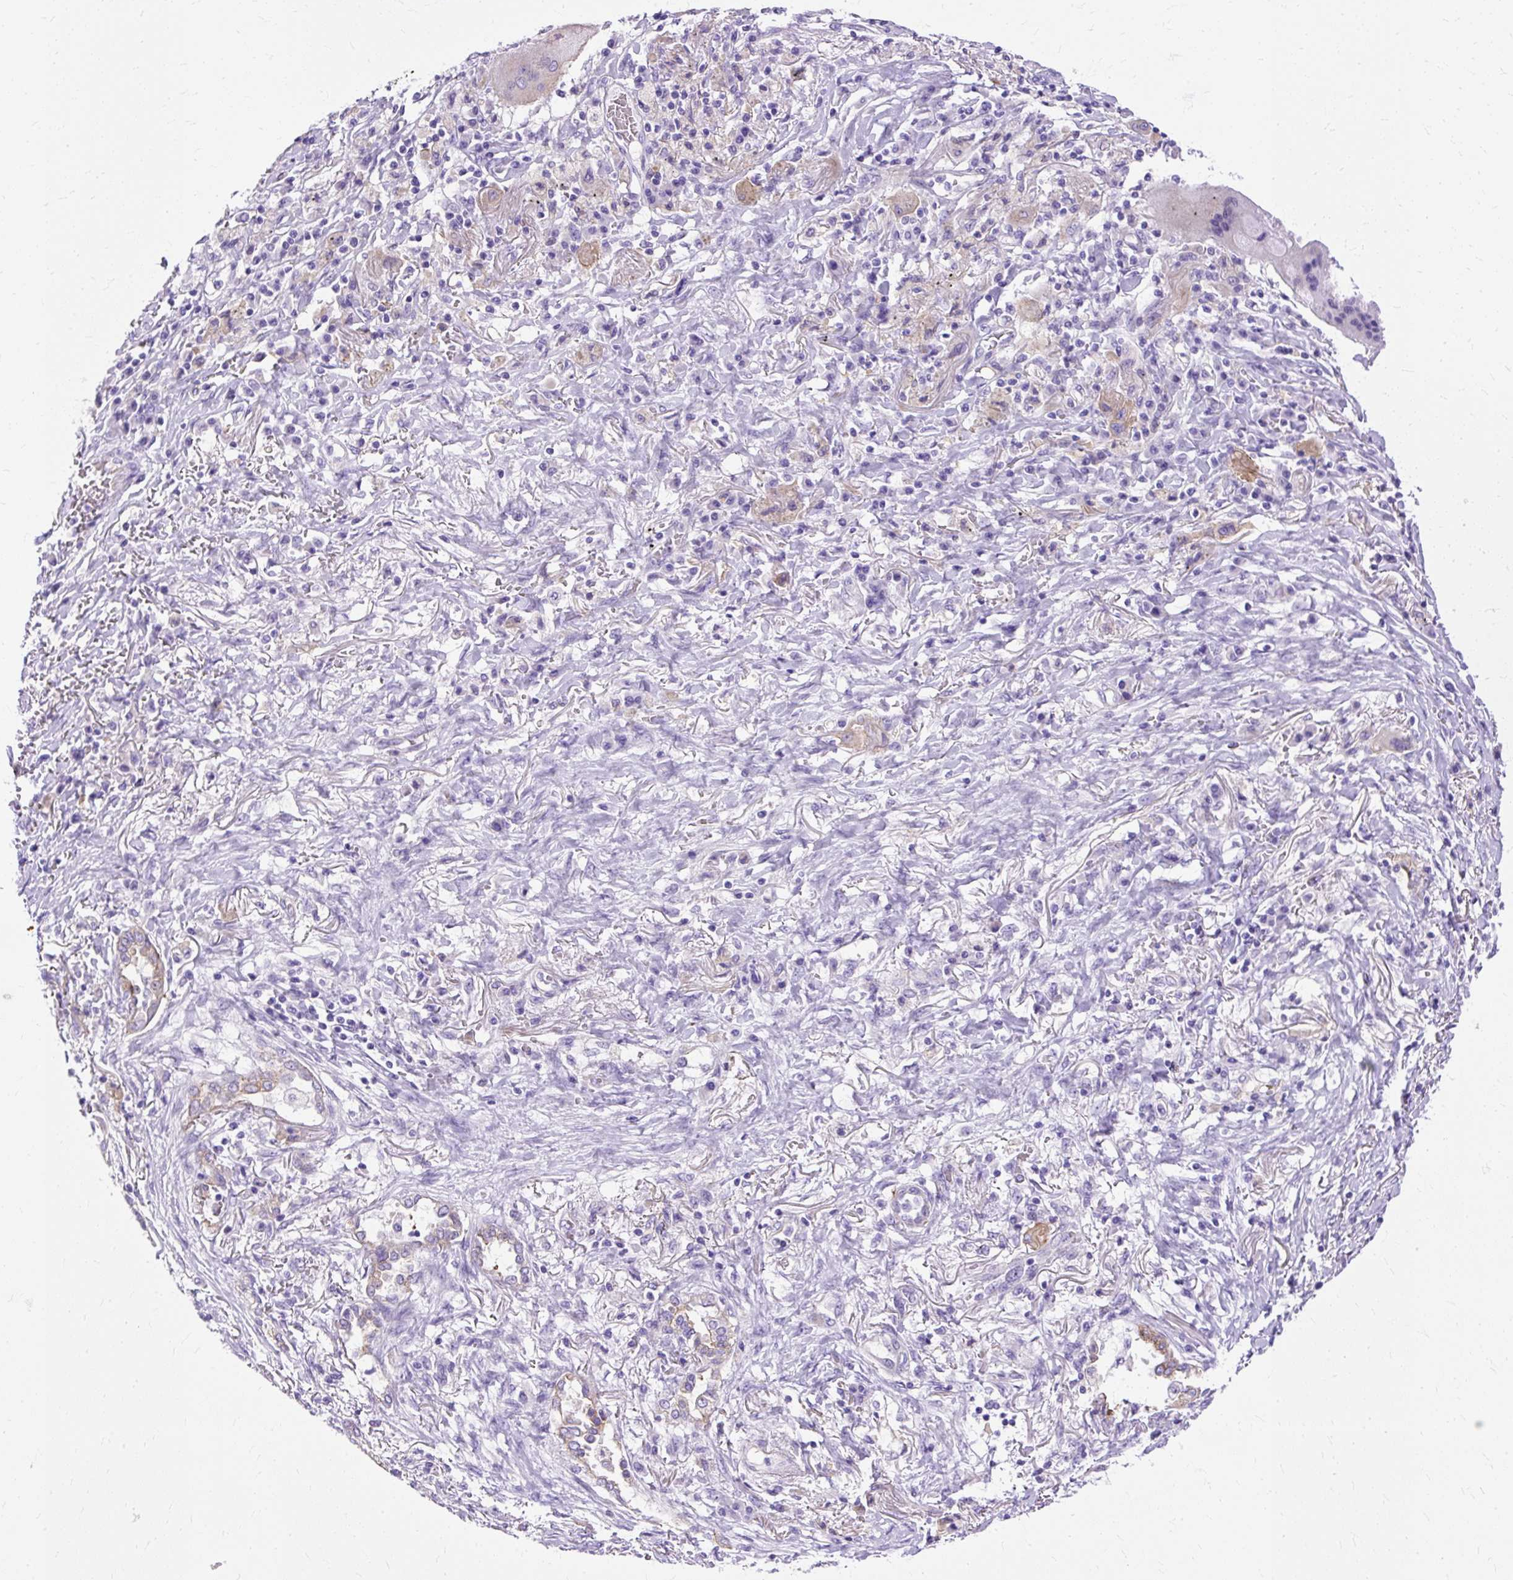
{"staining": {"intensity": "negative", "quantity": "none", "location": "none"}, "tissue": "lung cancer", "cell_type": "Tumor cells", "image_type": "cancer", "snomed": [{"axis": "morphology", "description": "Squamous cell carcinoma, NOS"}, {"axis": "topography", "description": "Lung"}], "caption": "High magnification brightfield microscopy of lung cancer (squamous cell carcinoma) stained with DAB (brown) and counterstained with hematoxylin (blue): tumor cells show no significant staining.", "gene": "MYO6", "patient": {"sex": "male", "age": 61}}